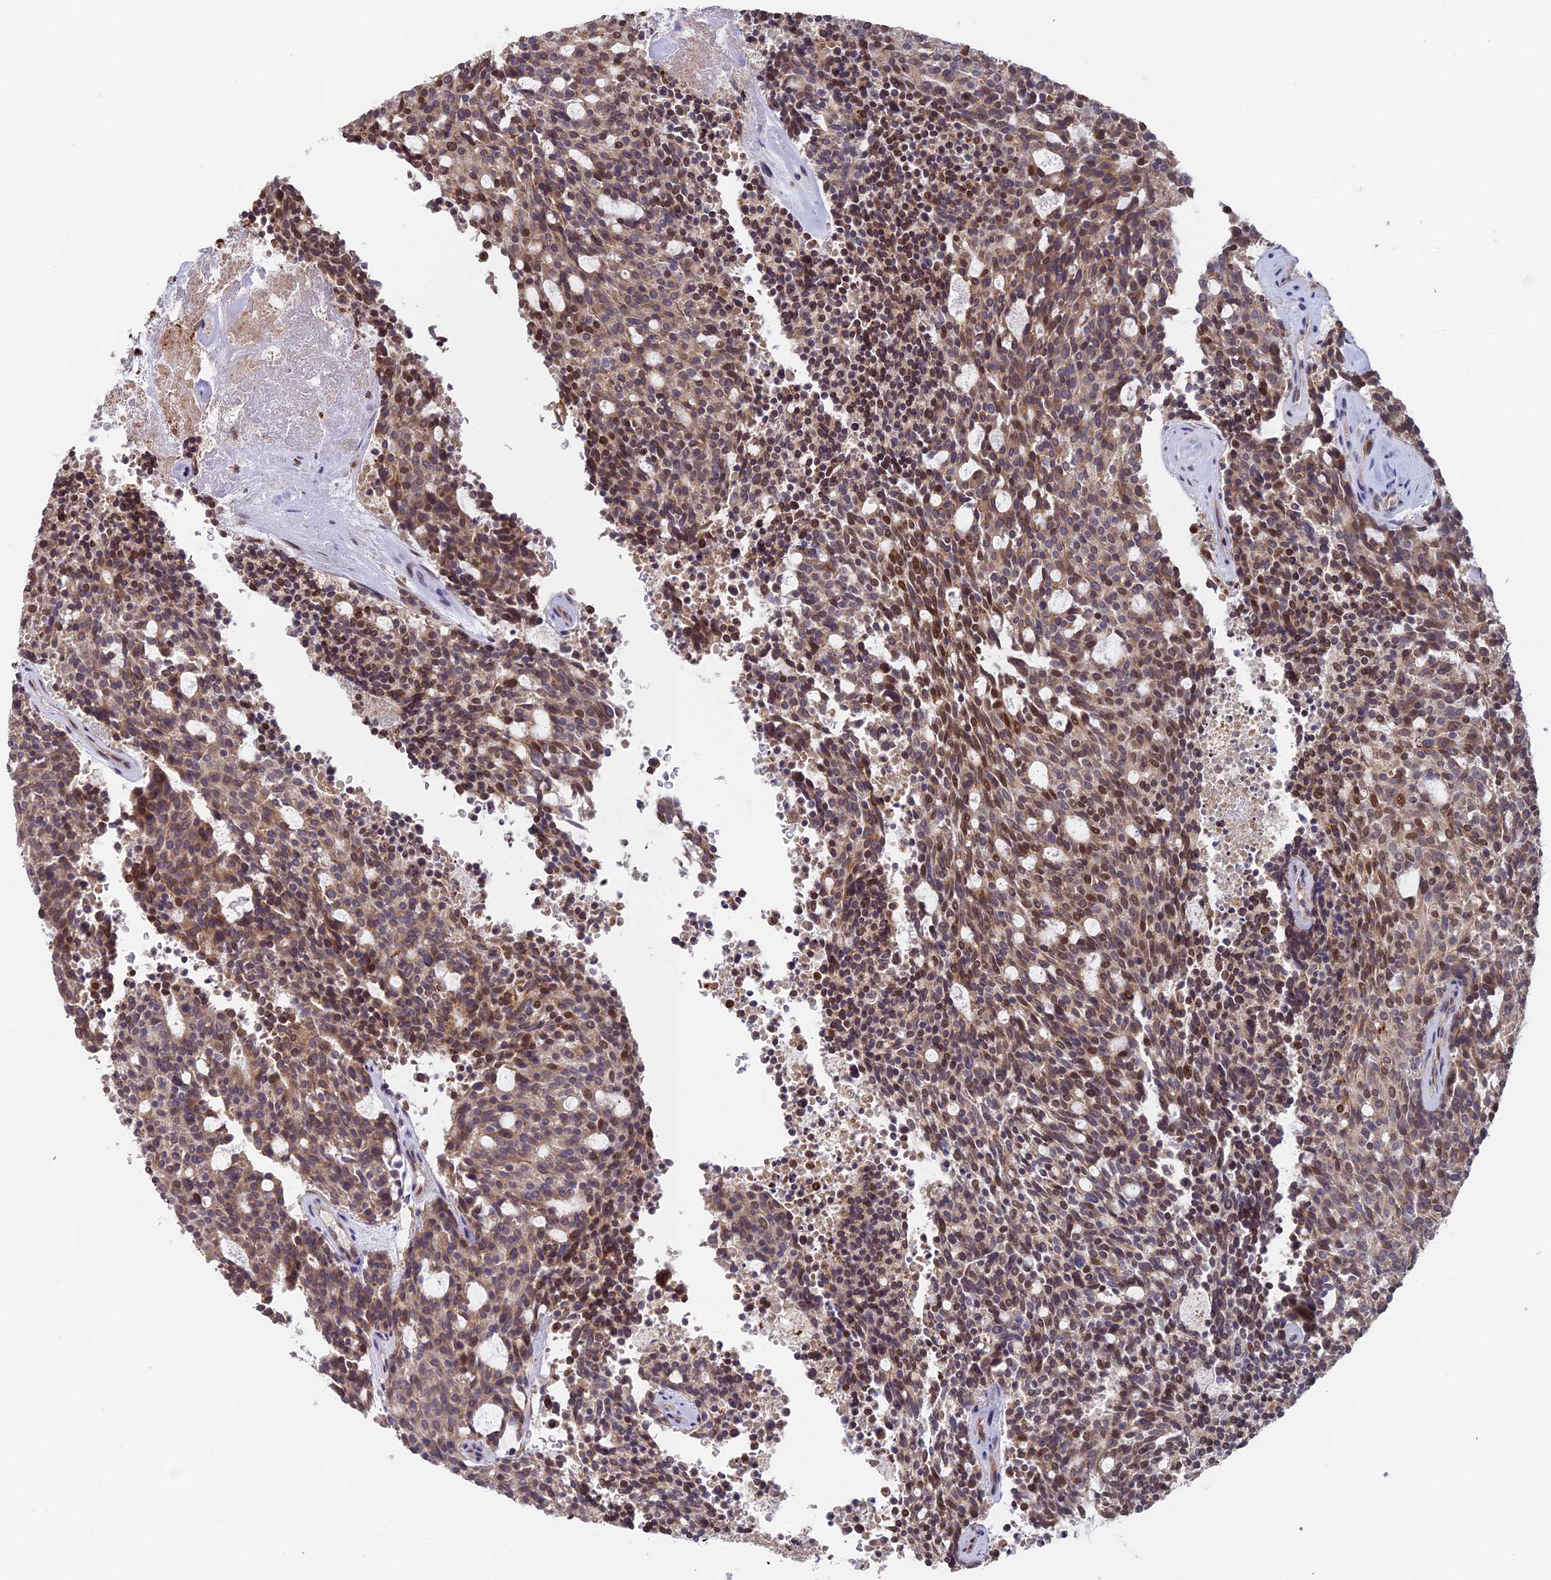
{"staining": {"intensity": "moderate", "quantity": ">75%", "location": "cytoplasmic/membranous,nuclear"}, "tissue": "carcinoid", "cell_type": "Tumor cells", "image_type": "cancer", "snomed": [{"axis": "morphology", "description": "Carcinoid, malignant, NOS"}, {"axis": "topography", "description": "Pancreas"}], "caption": "An immunohistochemistry (IHC) photomicrograph of neoplastic tissue is shown. Protein staining in brown shows moderate cytoplasmic/membranous and nuclear positivity in carcinoid (malignant) within tumor cells.", "gene": "SNX17", "patient": {"sex": "female", "age": 54}}